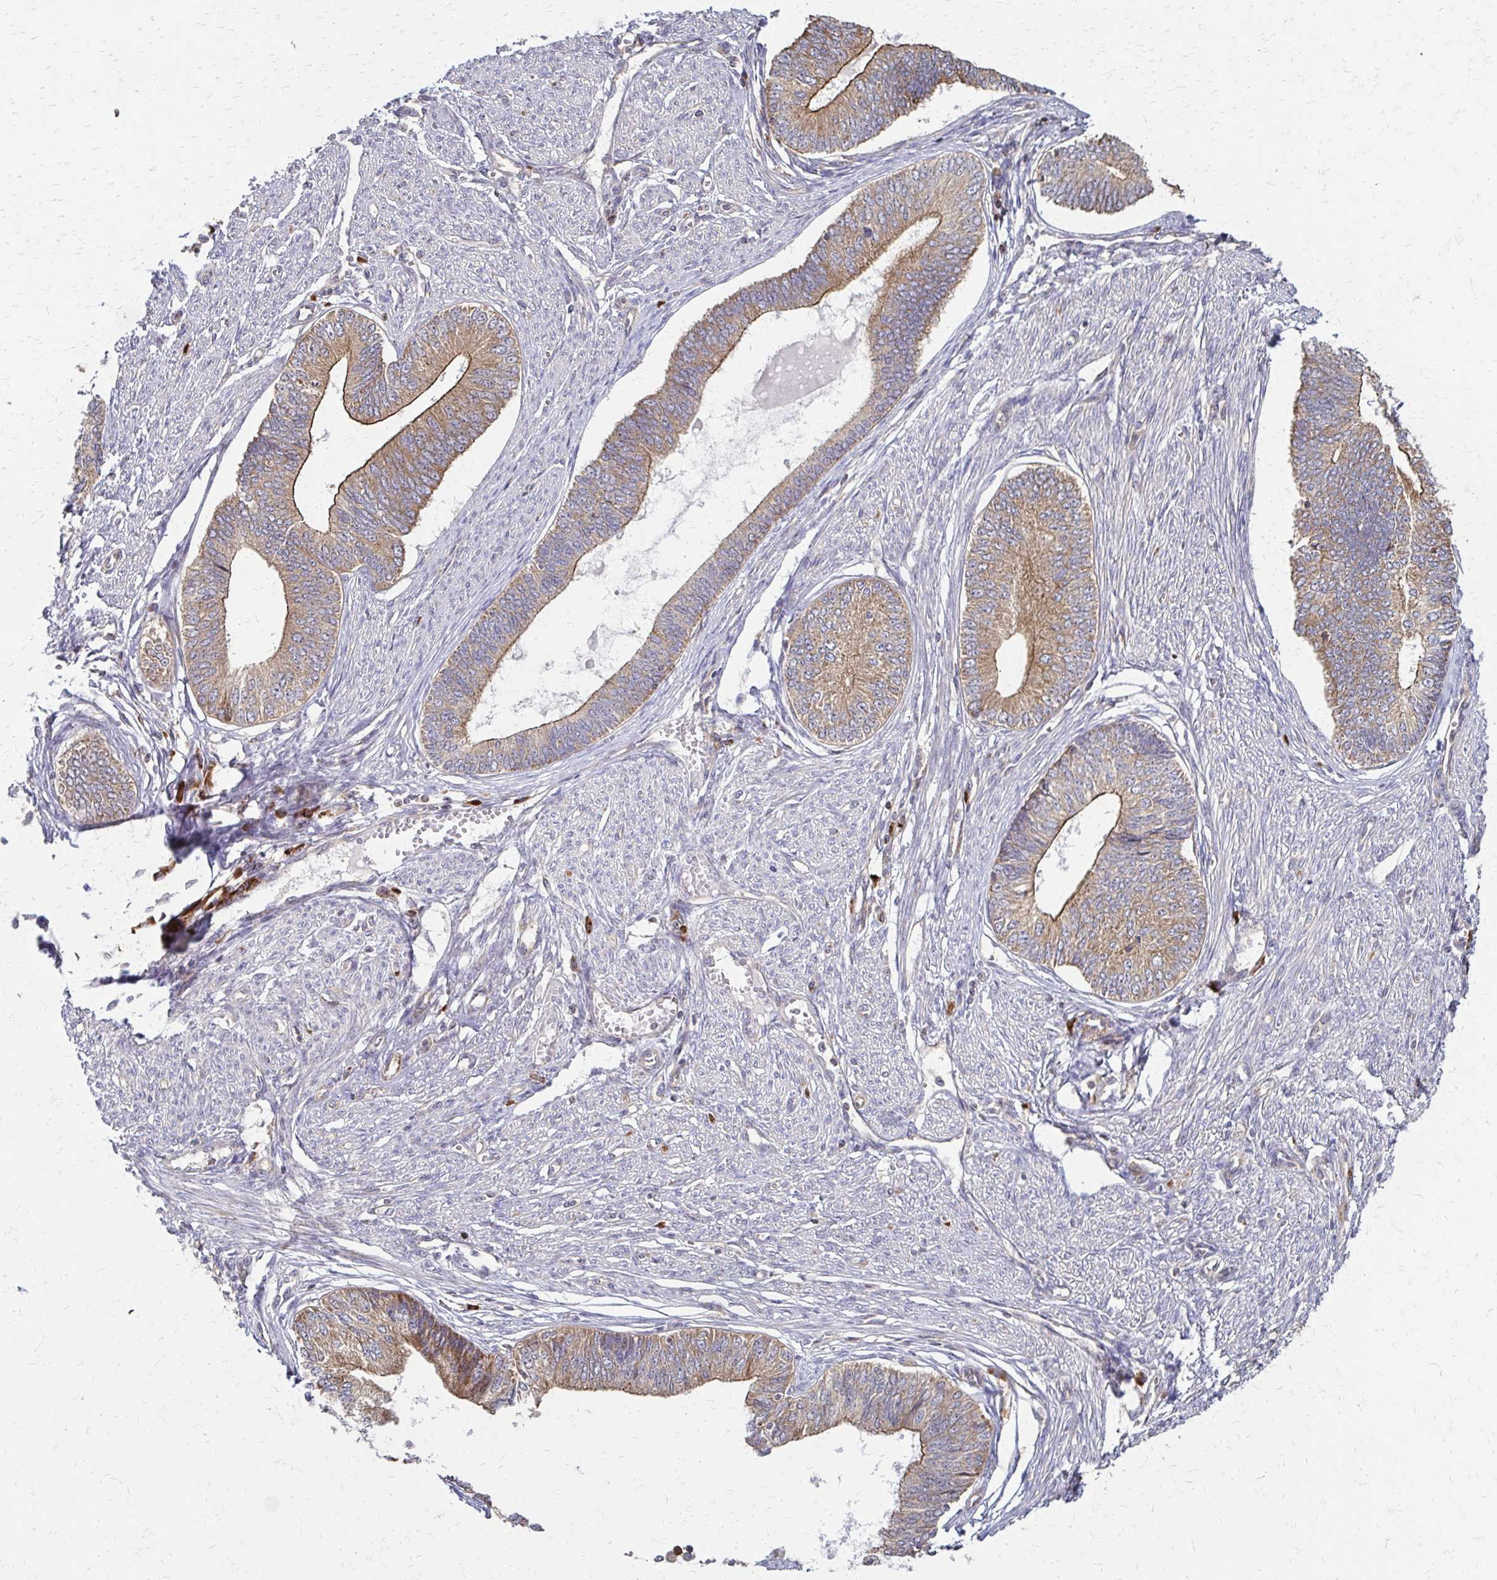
{"staining": {"intensity": "moderate", "quantity": ">75%", "location": "cytoplasmic/membranous"}, "tissue": "endometrial cancer", "cell_type": "Tumor cells", "image_type": "cancer", "snomed": [{"axis": "morphology", "description": "Adenocarcinoma, NOS"}, {"axis": "topography", "description": "Endometrium"}], "caption": "There is medium levels of moderate cytoplasmic/membranous staining in tumor cells of adenocarcinoma (endometrial), as demonstrated by immunohistochemical staining (brown color).", "gene": "EEF2", "patient": {"sex": "female", "age": 68}}